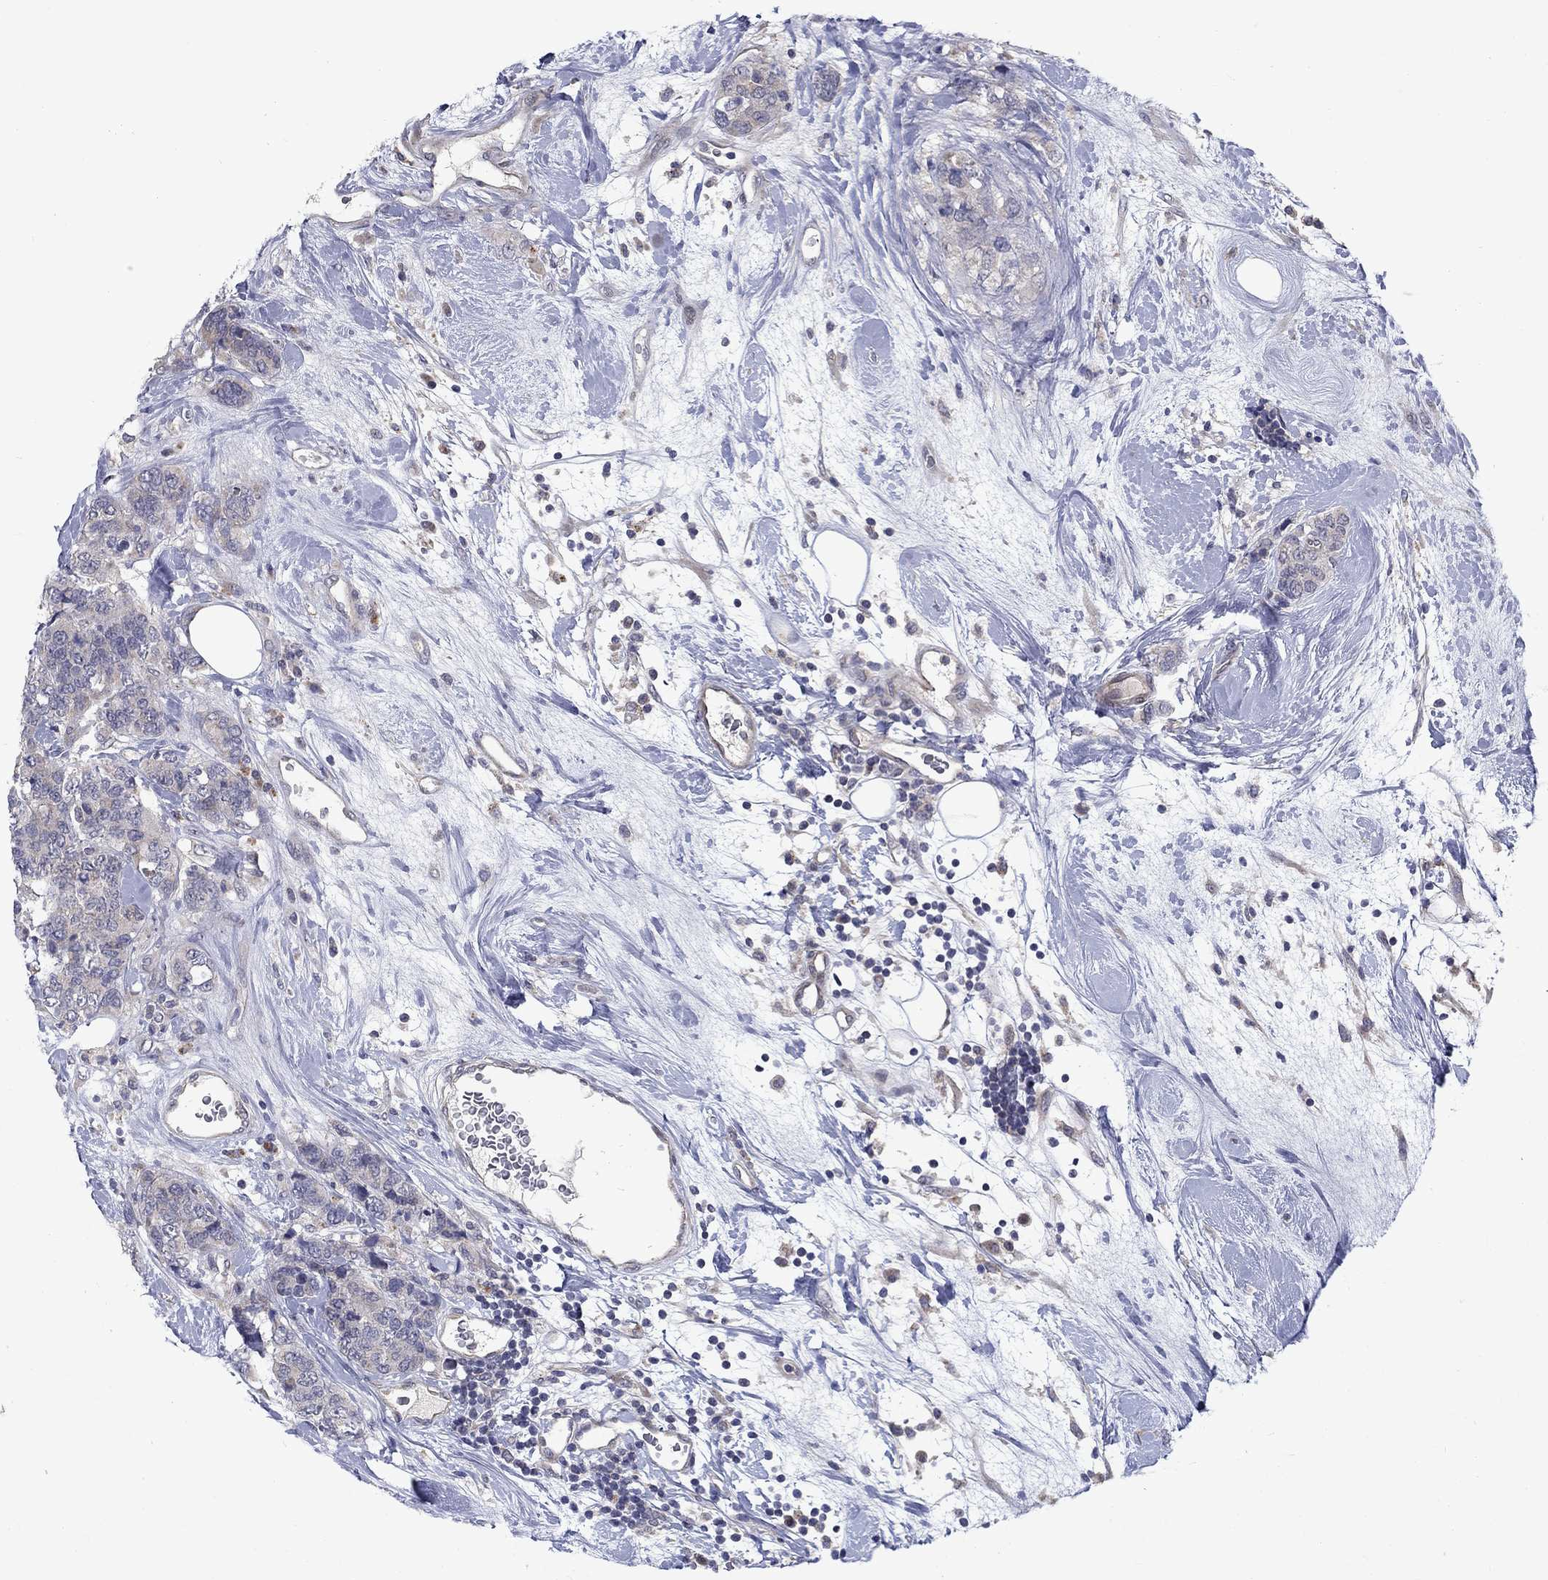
{"staining": {"intensity": "negative", "quantity": "none", "location": "none"}, "tissue": "breast cancer", "cell_type": "Tumor cells", "image_type": "cancer", "snomed": [{"axis": "morphology", "description": "Lobular carcinoma"}, {"axis": "topography", "description": "Breast"}], "caption": "IHC photomicrograph of neoplastic tissue: breast lobular carcinoma stained with DAB (3,3'-diaminobenzidine) exhibits no significant protein staining in tumor cells.", "gene": "FAM3B", "patient": {"sex": "female", "age": 59}}